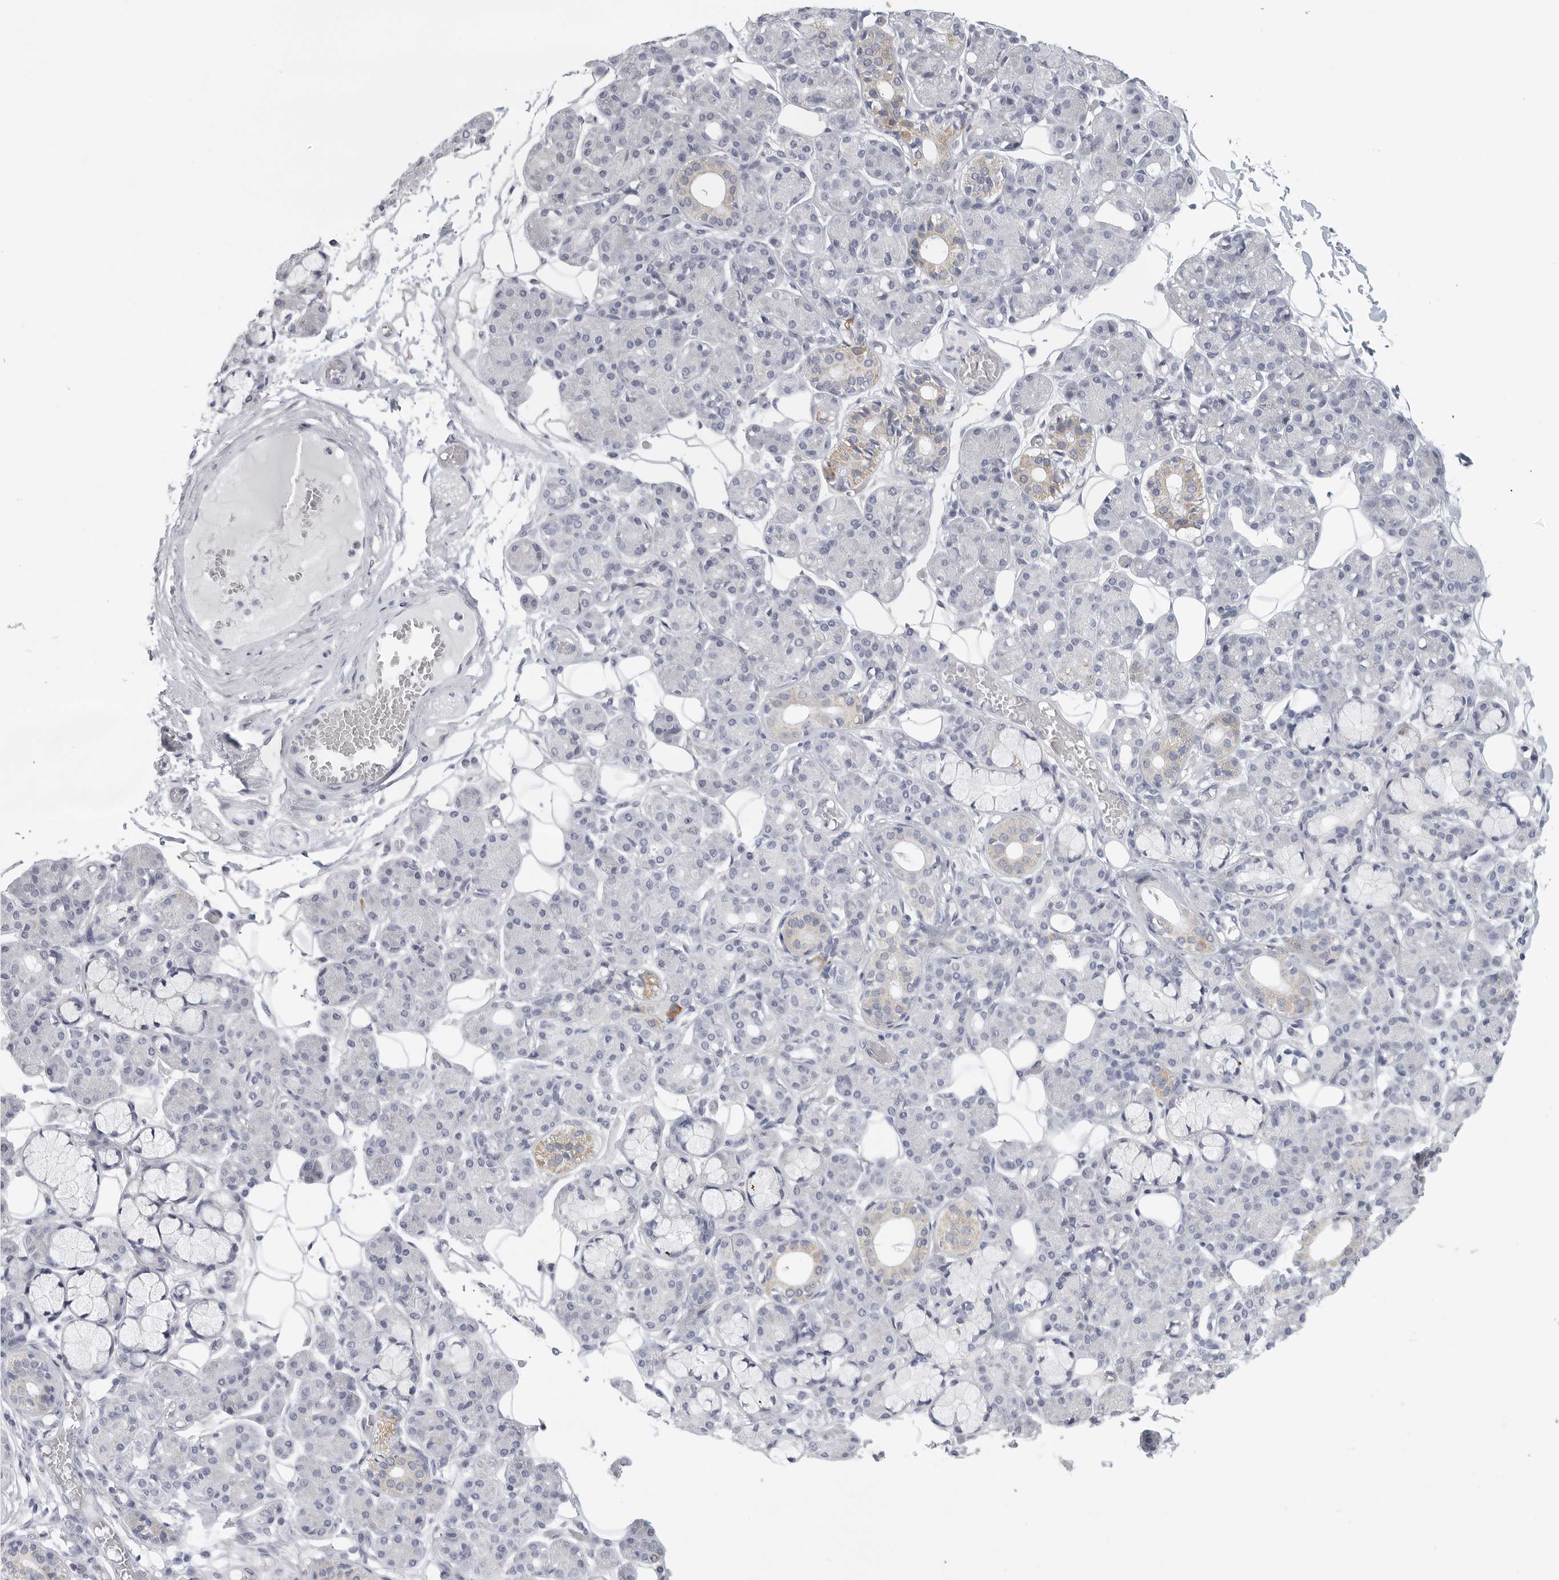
{"staining": {"intensity": "weak", "quantity": "<25%", "location": "cytoplasmic/membranous"}, "tissue": "salivary gland", "cell_type": "Glandular cells", "image_type": "normal", "snomed": [{"axis": "morphology", "description": "Normal tissue, NOS"}, {"axis": "topography", "description": "Salivary gland"}], "caption": "Immunohistochemical staining of benign human salivary gland shows no significant staining in glandular cells.", "gene": "TNR", "patient": {"sex": "male", "age": 63}}